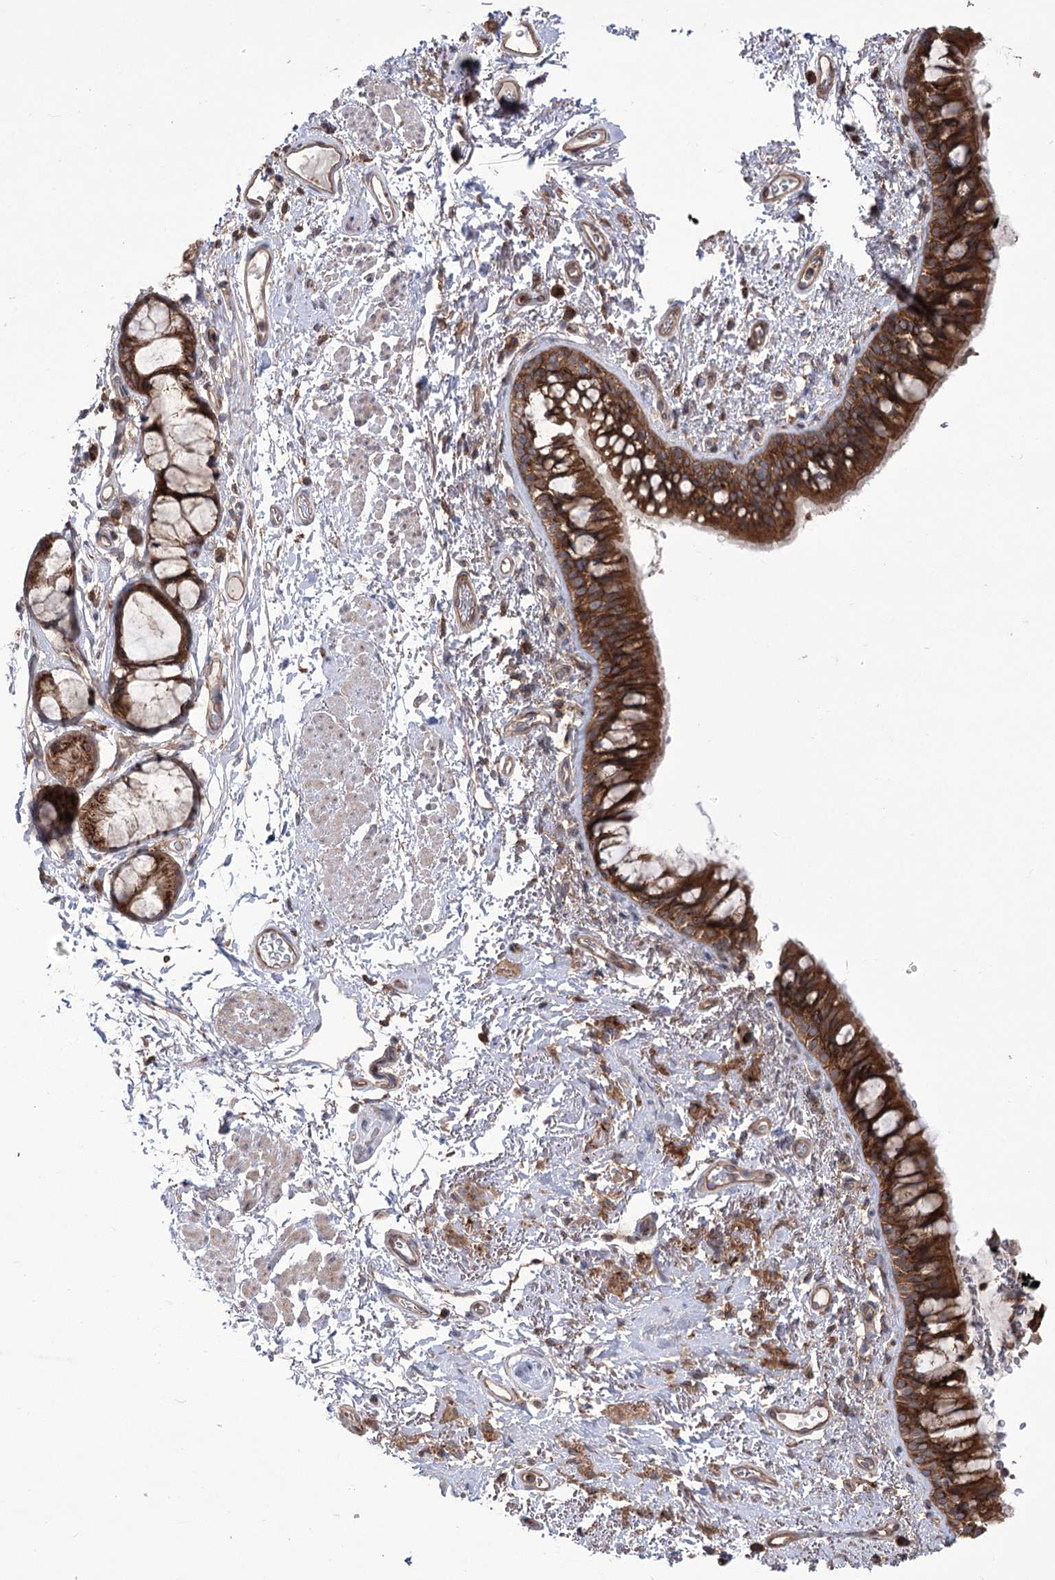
{"staining": {"intensity": "strong", "quantity": ">75%", "location": "cytoplasmic/membranous"}, "tissue": "bronchus", "cell_type": "Respiratory epithelial cells", "image_type": "normal", "snomed": [{"axis": "morphology", "description": "Normal tissue, NOS"}, {"axis": "topography", "description": "Cartilage tissue"}, {"axis": "topography", "description": "Bronchus"}], "caption": "A high-resolution histopathology image shows immunohistochemistry (IHC) staining of unremarkable bronchus, which exhibits strong cytoplasmic/membranous expression in about >75% of respiratory epithelial cells.", "gene": "XYLB", "patient": {"sex": "female", "age": 73}}